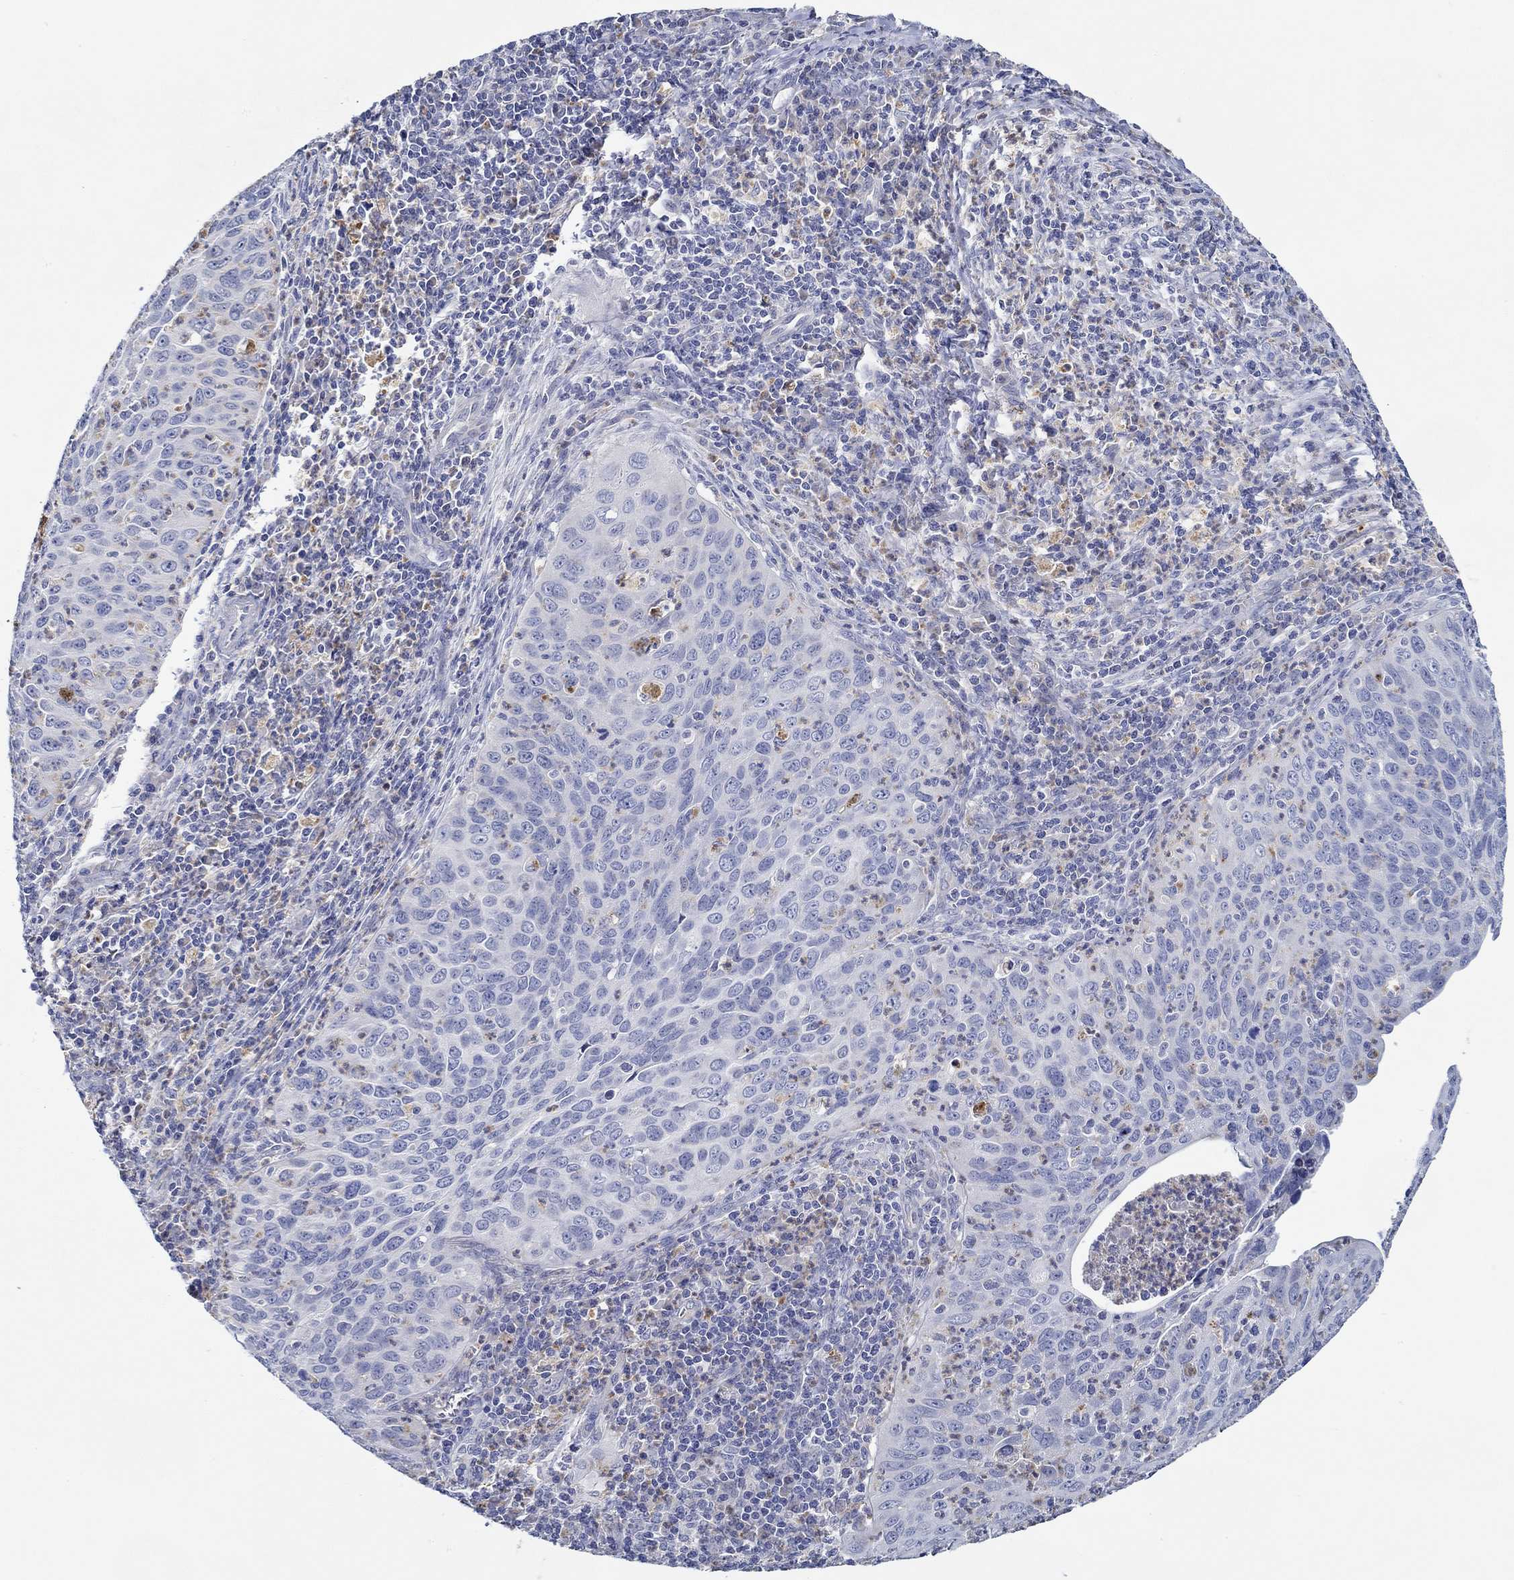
{"staining": {"intensity": "negative", "quantity": "none", "location": "none"}, "tissue": "cervical cancer", "cell_type": "Tumor cells", "image_type": "cancer", "snomed": [{"axis": "morphology", "description": "Squamous cell carcinoma, NOS"}, {"axis": "topography", "description": "Cervix"}], "caption": "This image is of cervical cancer stained with IHC to label a protein in brown with the nuclei are counter-stained blue. There is no staining in tumor cells.", "gene": "CFAP61", "patient": {"sex": "female", "age": 26}}